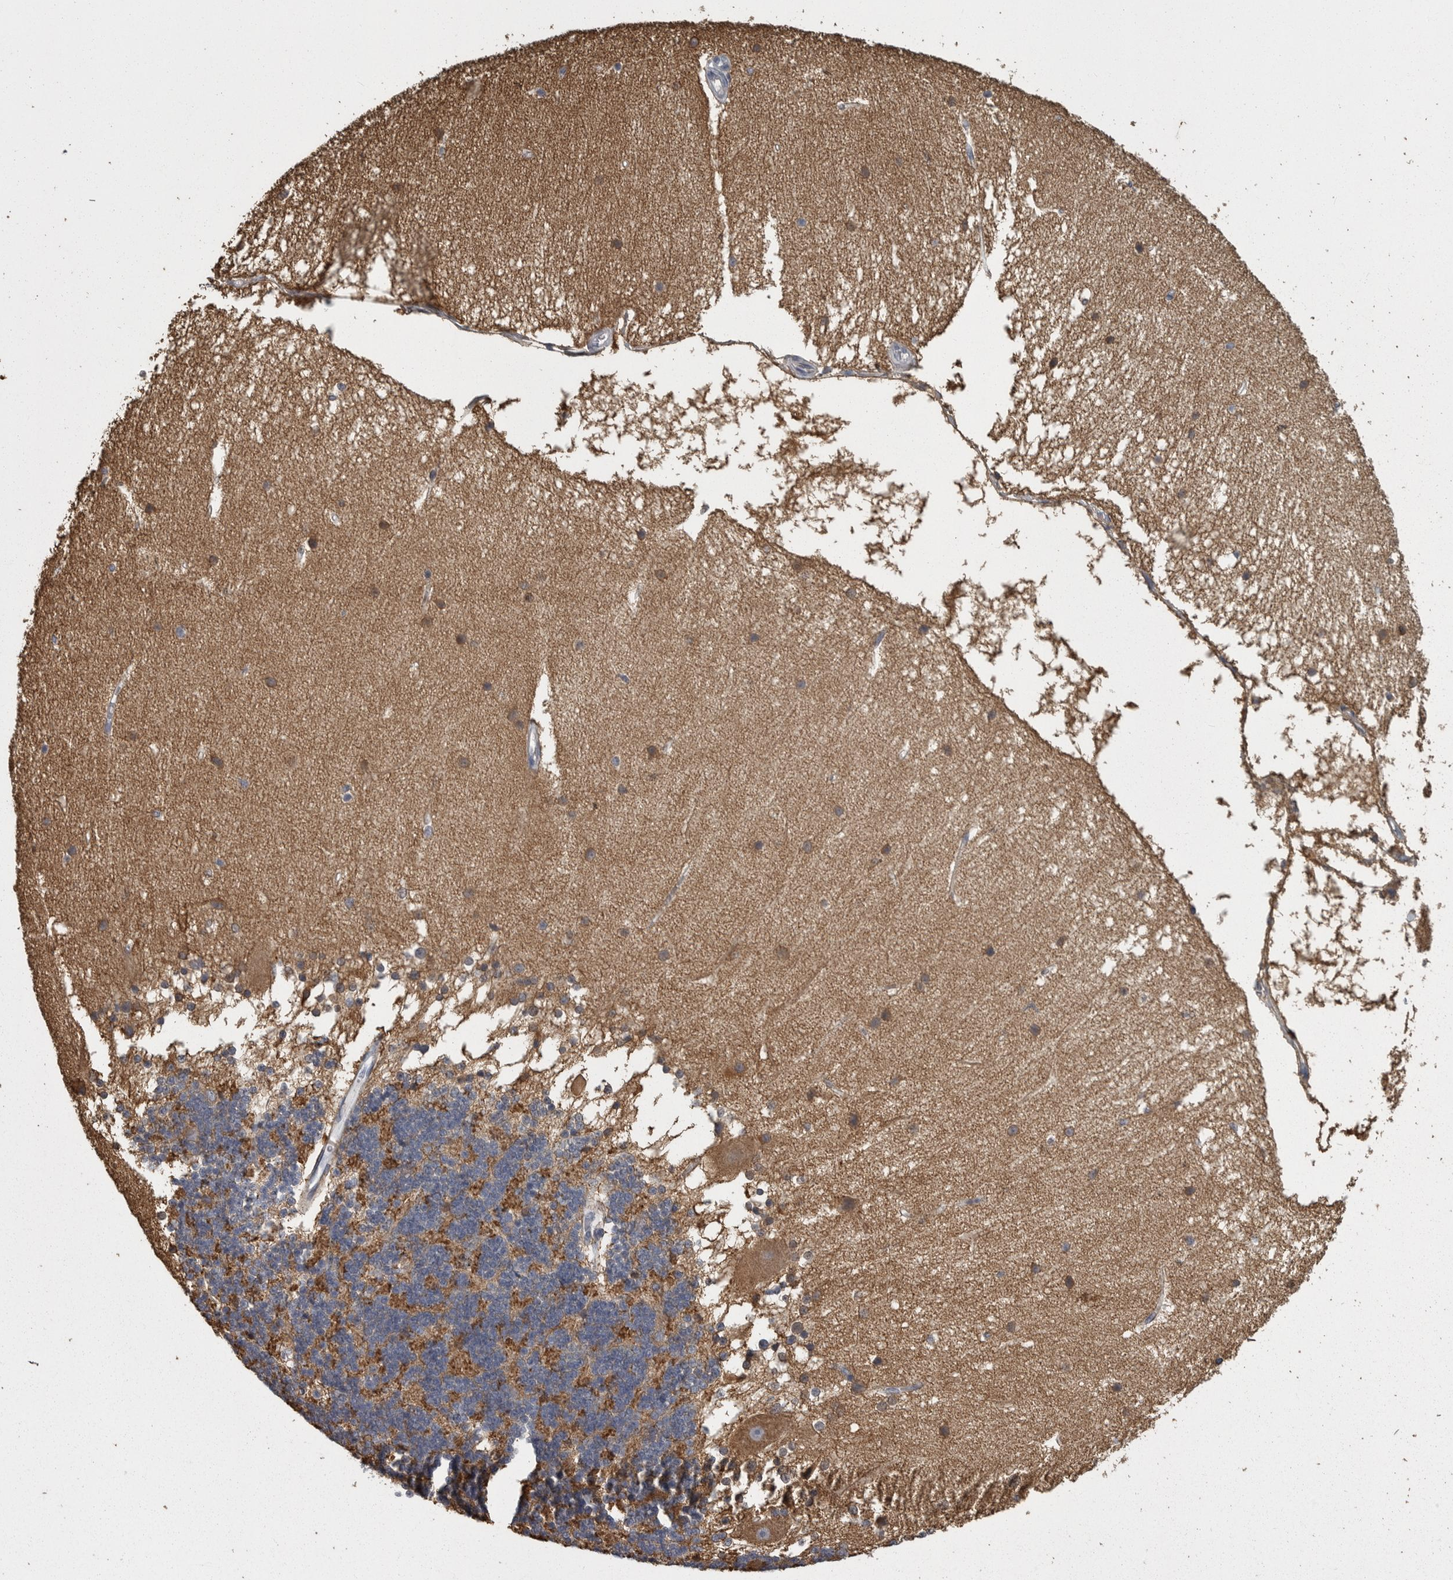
{"staining": {"intensity": "moderate", "quantity": ">75%", "location": "cytoplasmic/membranous"}, "tissue": "cerebellum", "cell_type": "Cells in granular layer", "image_type": "normal", "snomed": [{"axis": "morphology", "description": "Normal tissue, NOS"}, {"axis": "topography", "description": "Cerebellum"}], "caption": "Moderate cytoplasmic/membranous expression is identified in about >75% of cells in granular layer in unremarkable cerebellum. Immunohistochemistry stains the protein in brown and the nuclei are stained blue.", "gene": "FRK", "patient": {"sex": "female", "age": 54}}